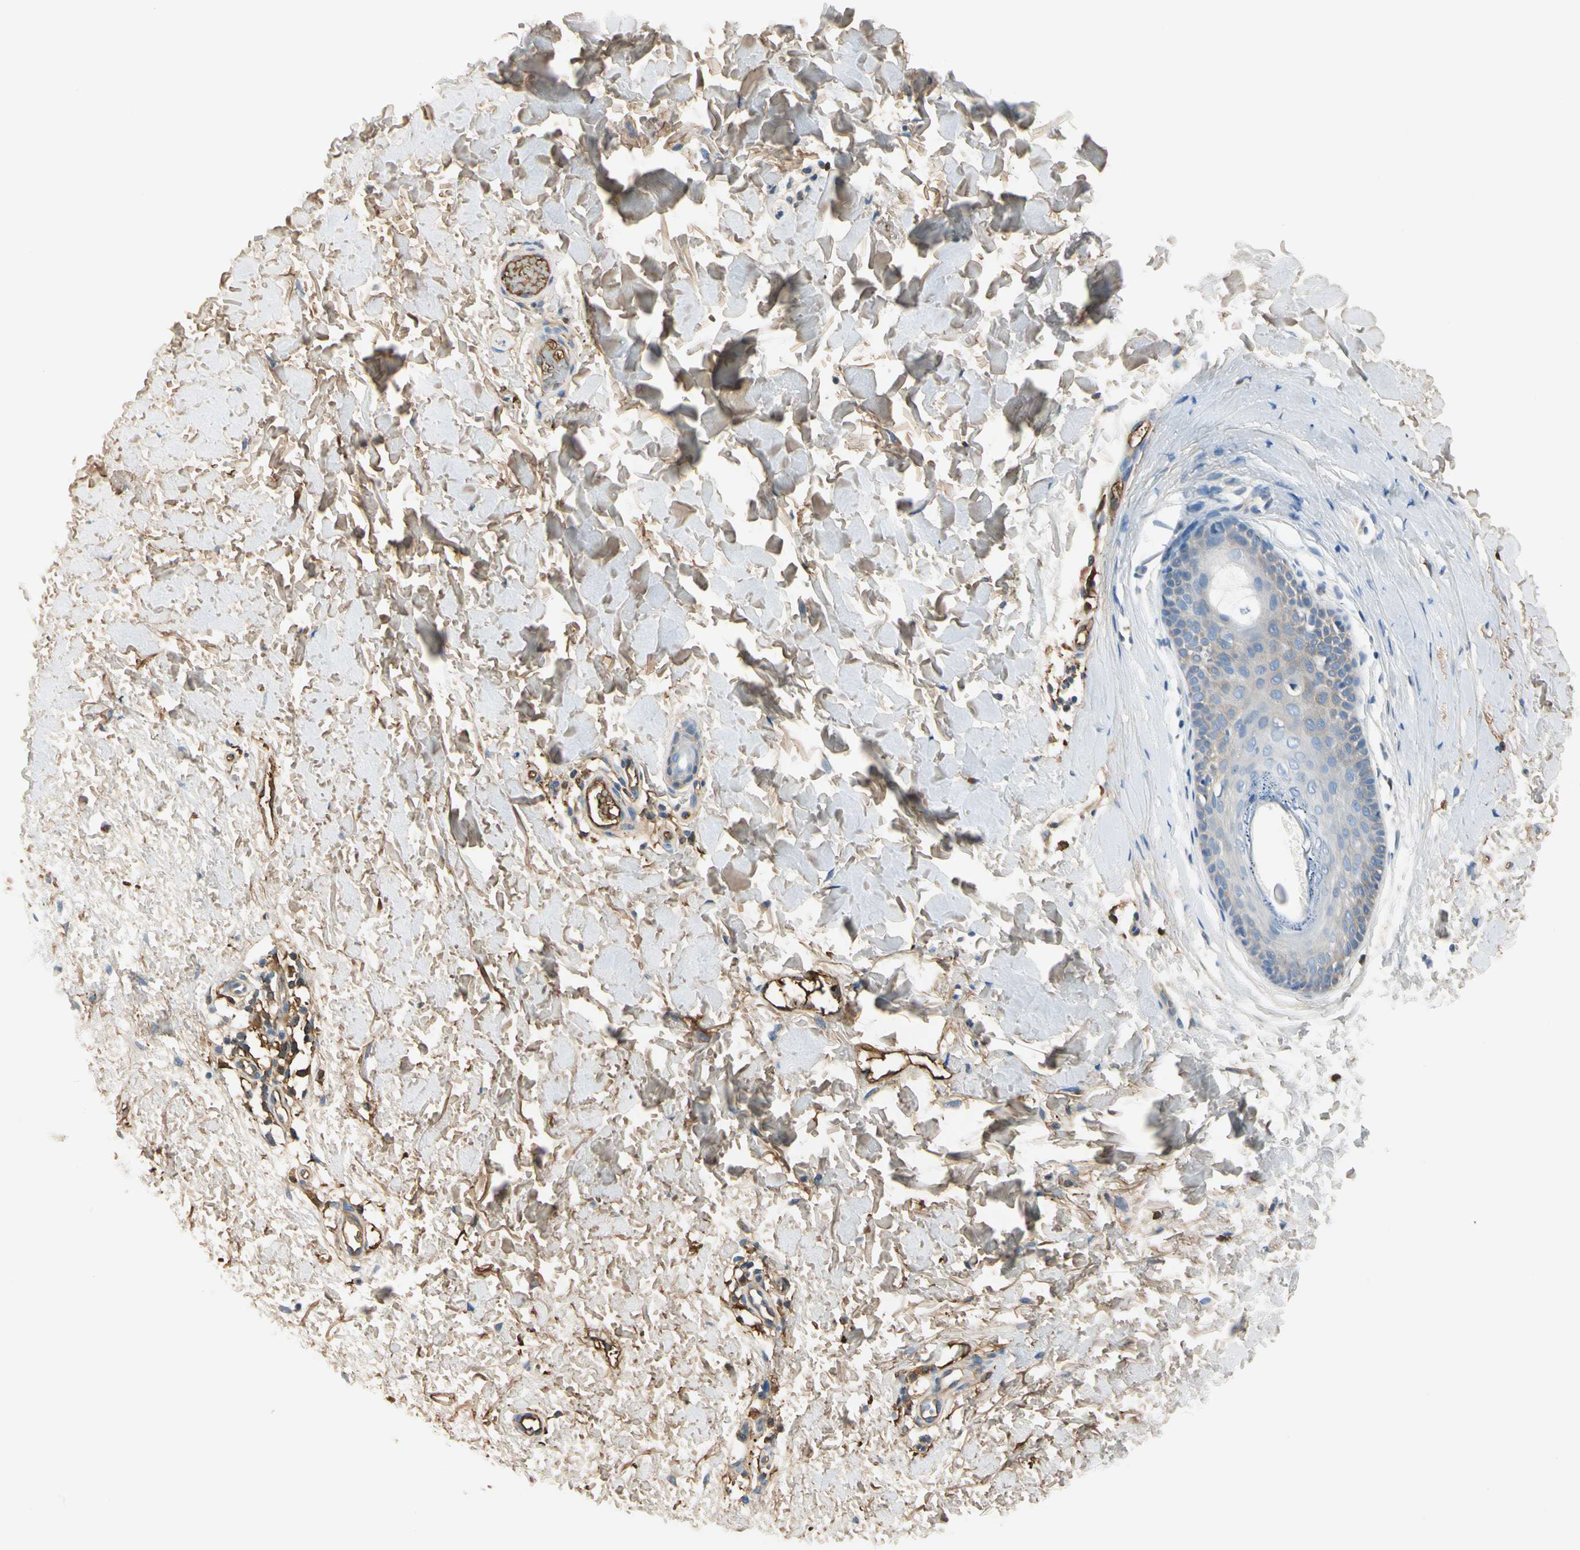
{"staining": {"intensity": "negative", "quantity": "none", "location": "none"}, "tissue": "skin", "cell_type": "Fibroblasts", "image_type": "normal", "snomed": [{"axis": "morphology", "description": "Normal tissue, NOS"}, {"axis": "topography", "description": "Skin"}], "caption": "Normal skin was stained to show a protein in brown. There is no significant positivity in fibroblasts. (DAB (3,3'-diaminobenzidine) immunohistochemistry (IHC) visualized using brightfield microscopy, high magnification).", "gene": "LAMB3", "patient": {"sex": "female", "age": 56}}